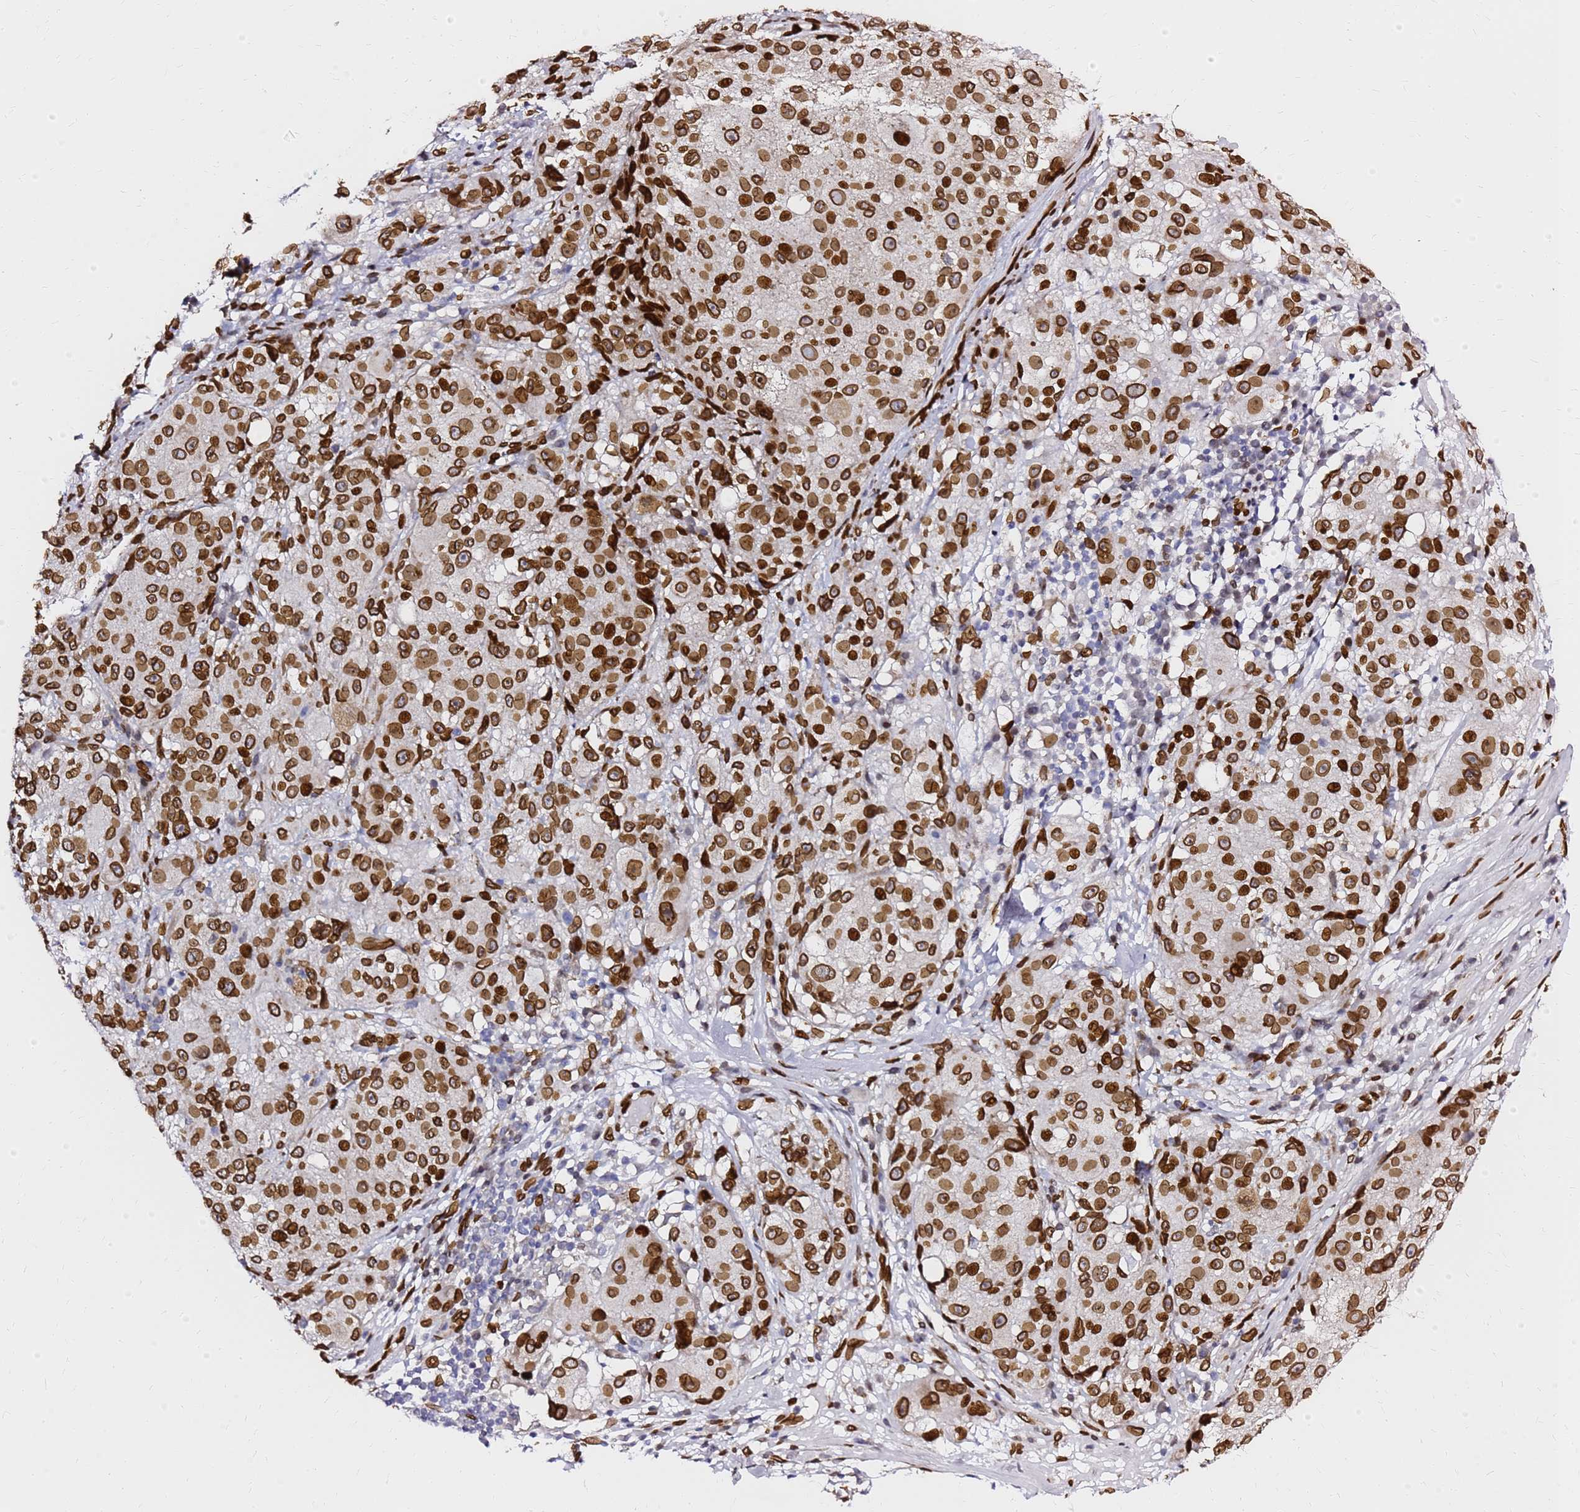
{"staining": {"intensity": "strong", "quantity": ">75%", "location": "cytoplasmic/membranous,nuclear"}, "tissue": "melanoma", "cell_type": "Tumor cells", "image_type": "cancer", "snomed": [{"axis": "morphology", "description": "Necrosis, NOS"}, {"axis": "morphology", "description": "Malignant melanoma, NOS"}, {"axis": "topography", "description": "Skin"}], "caption": "Immunohistochemical staining of malignant melanoma demonstrates high levels of strong cytoplasmic/membranous and nuclear staining in approximately >75% of tumor cells.", "gene": "C6orf141", "patient": {"sex": "female", "age": 87}}